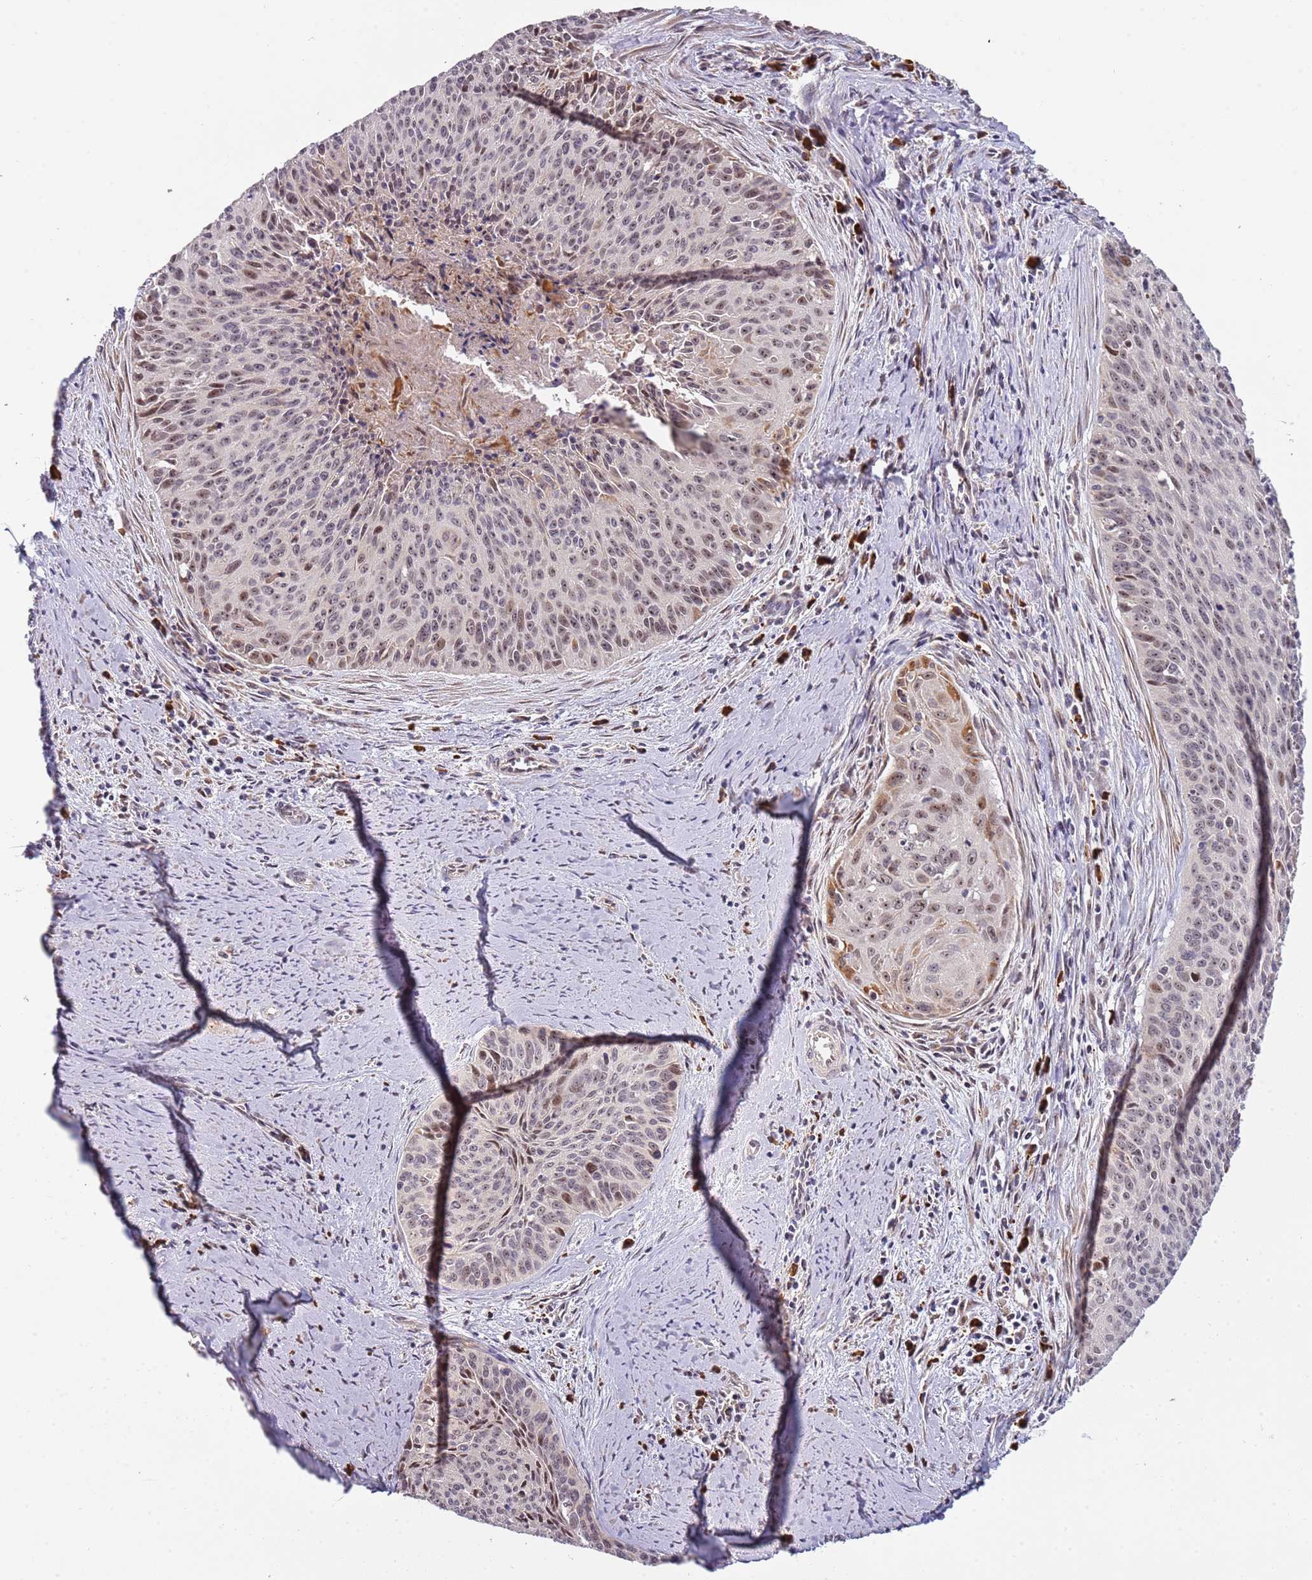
{"staining": {"intensity": "moderate", "quantity": "<25%", "location": "nuclear"}, "tissue": "cervical cancer", "cell_type": "Tumor cells", "image_type": "cancer", "snomed": [{"axis": "morphology", "description": "Squamous cell carcinoma, NOS"}, {"axis": "topography", "description": "Cervix"}], "caption": "This photomicrograph displays IHC staining of cervical cancer, with low moderate nuclear expression in approximately <25% of tumor cells.", "gene": "UCMA", "patient": {"sex": "female", "age": 55}}